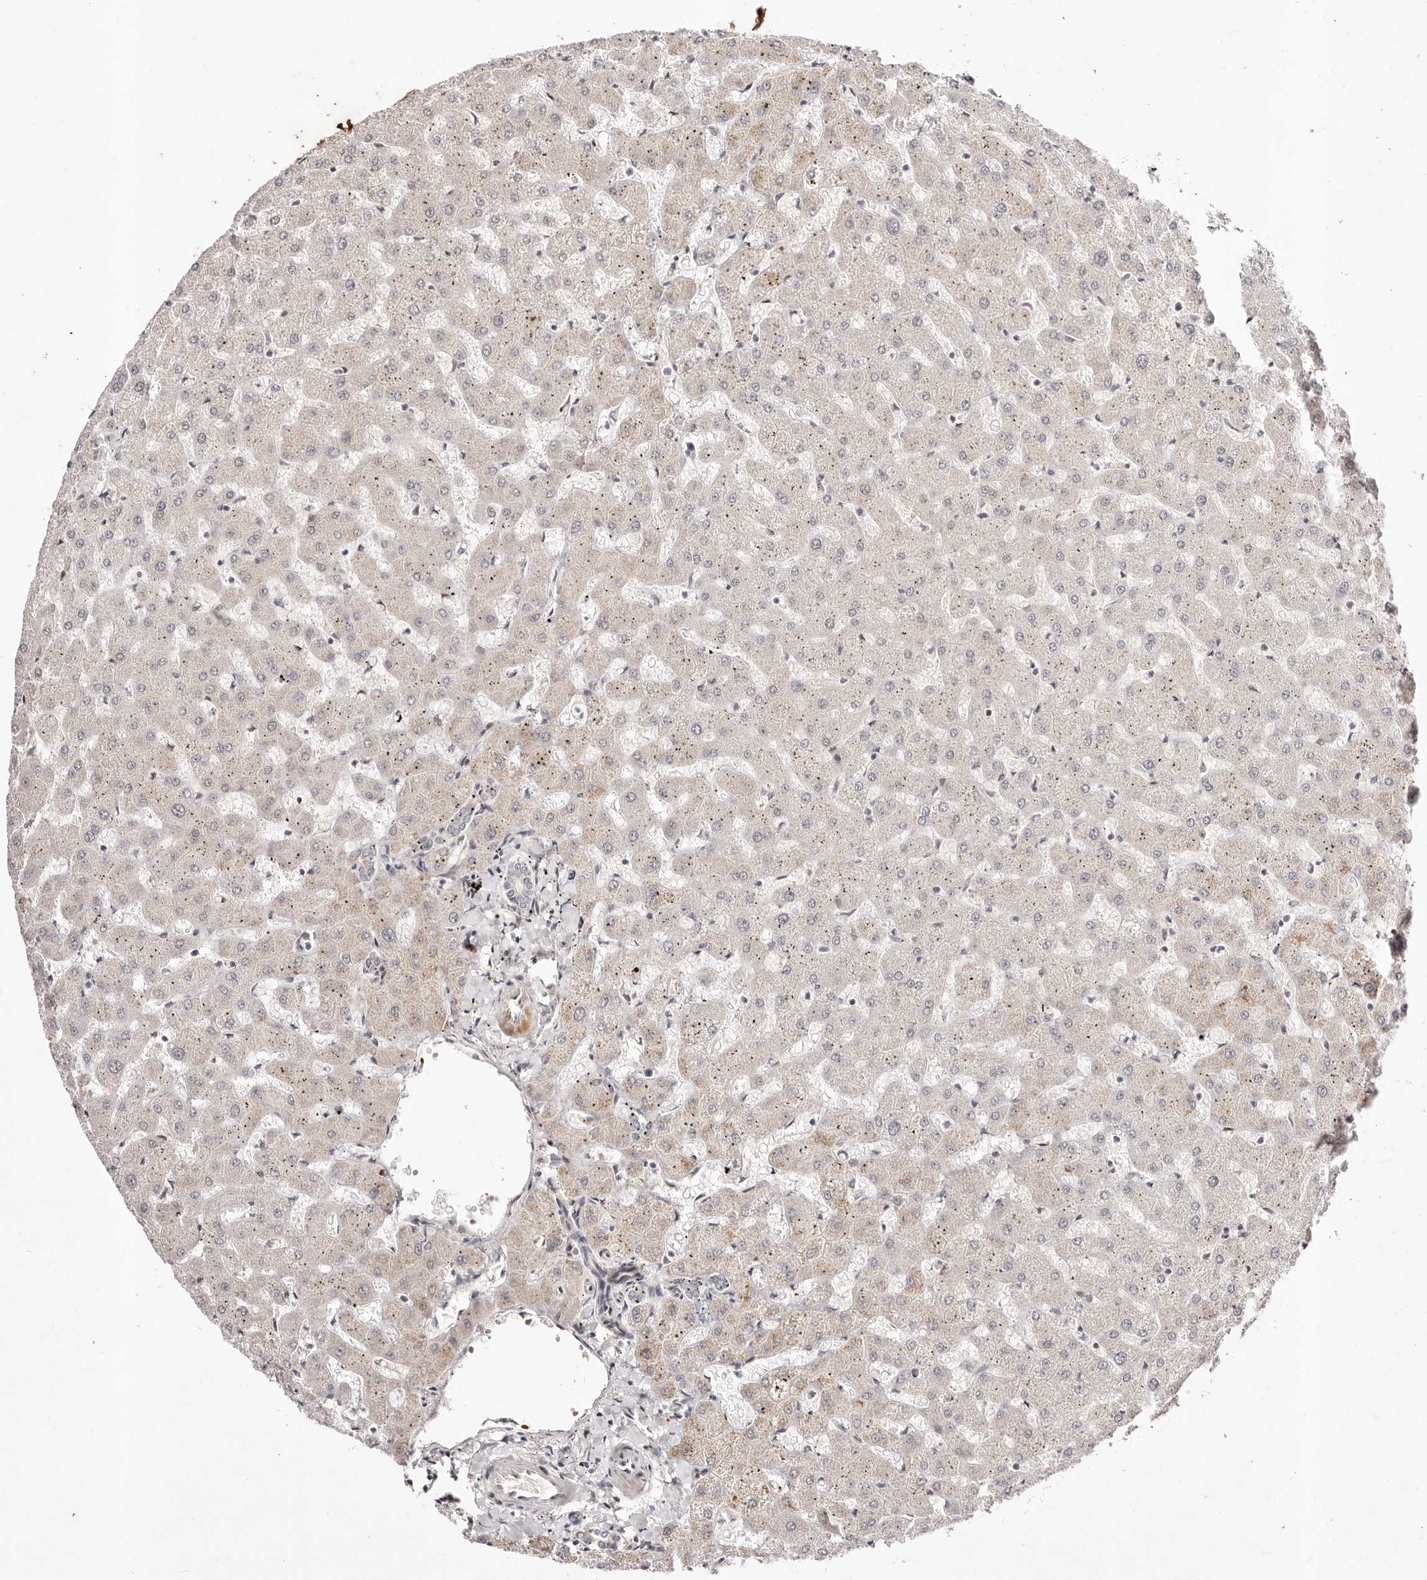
{"staining": {"intensity": "negative", "quantity": "none", "location": "none"}, "tissue": "liver", "cell_type": "Cholangiocytes", "image_type": "normal", "snomed": [{"axis": "morphology", "description": "Normal tissue, NOS"}, {"axis": "topography", "description": "Liver"}], "caption": "High power microscopy image of an immunohistochemistry (IHC) micrograph of unremarkable liver, revealing no significant staining in cholangiocytes. (Stains: DAB (3,3'-diaminobenzidine) immunohistochemistry (IHC) with hematoxylin counter stain, Microscopy: brightfield microscopy at high magnification).", "gene": "WRN", "patient": {"sex": "female", "age": 63}}